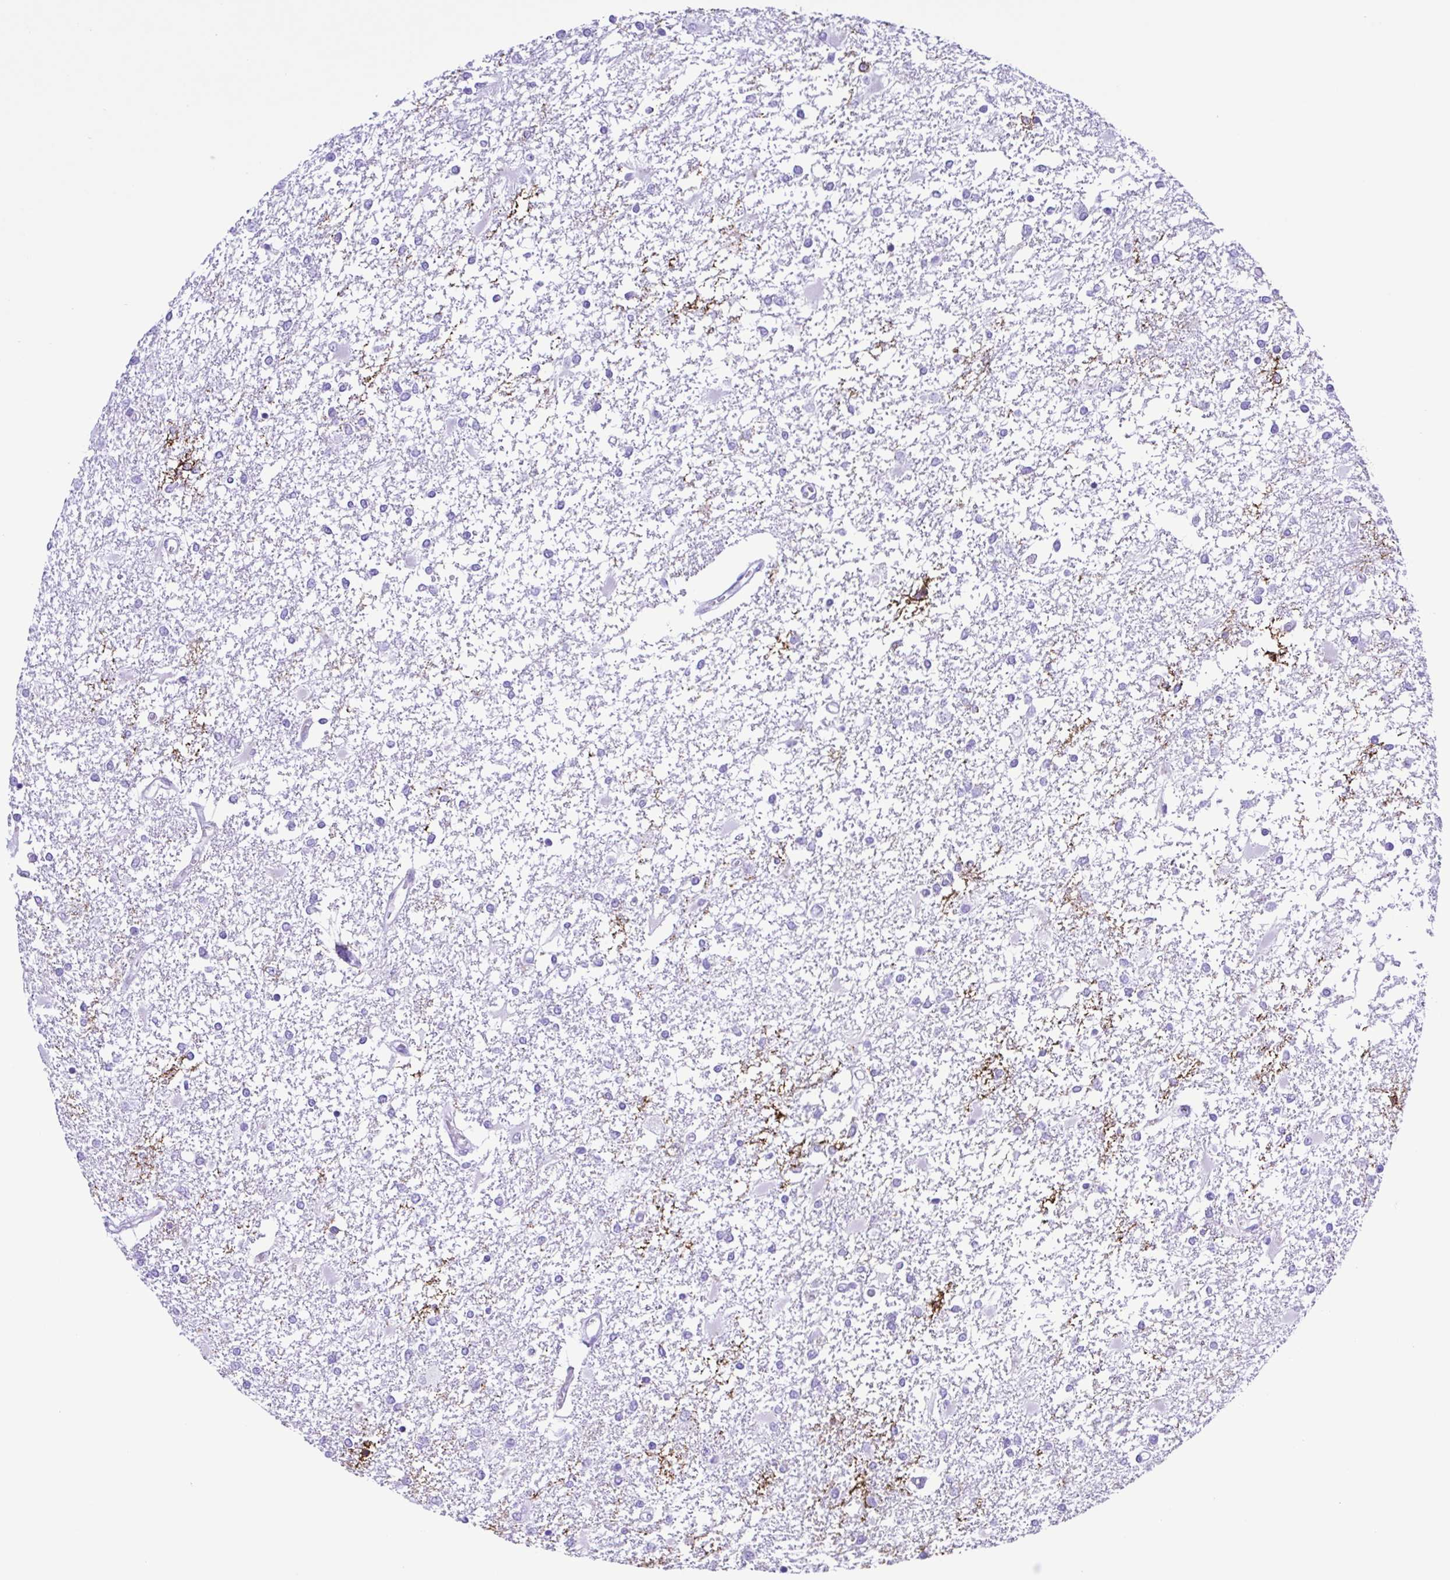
{"staining": {"intensity": "negative", "quantity": "none", "location": "none"}, "tissue": "glioma", "cell_type": "Tumor cells", "image_type": "cancer", "snomed": [{"axis": "morphology", "description": "Glioma, malignant, High grade"}, {"axis": "topography", "description": "Cerebral cortex"}], "caption": "This histopathology image is of malignant high-grade glioma stained with immunohistochemistry (IHC) to label a protein in brown with the nuclei are counter-stained blue. There is no staining in tumor cells.", "gene": "GPR17", "patient": {"sex": "male", "age": 79}}